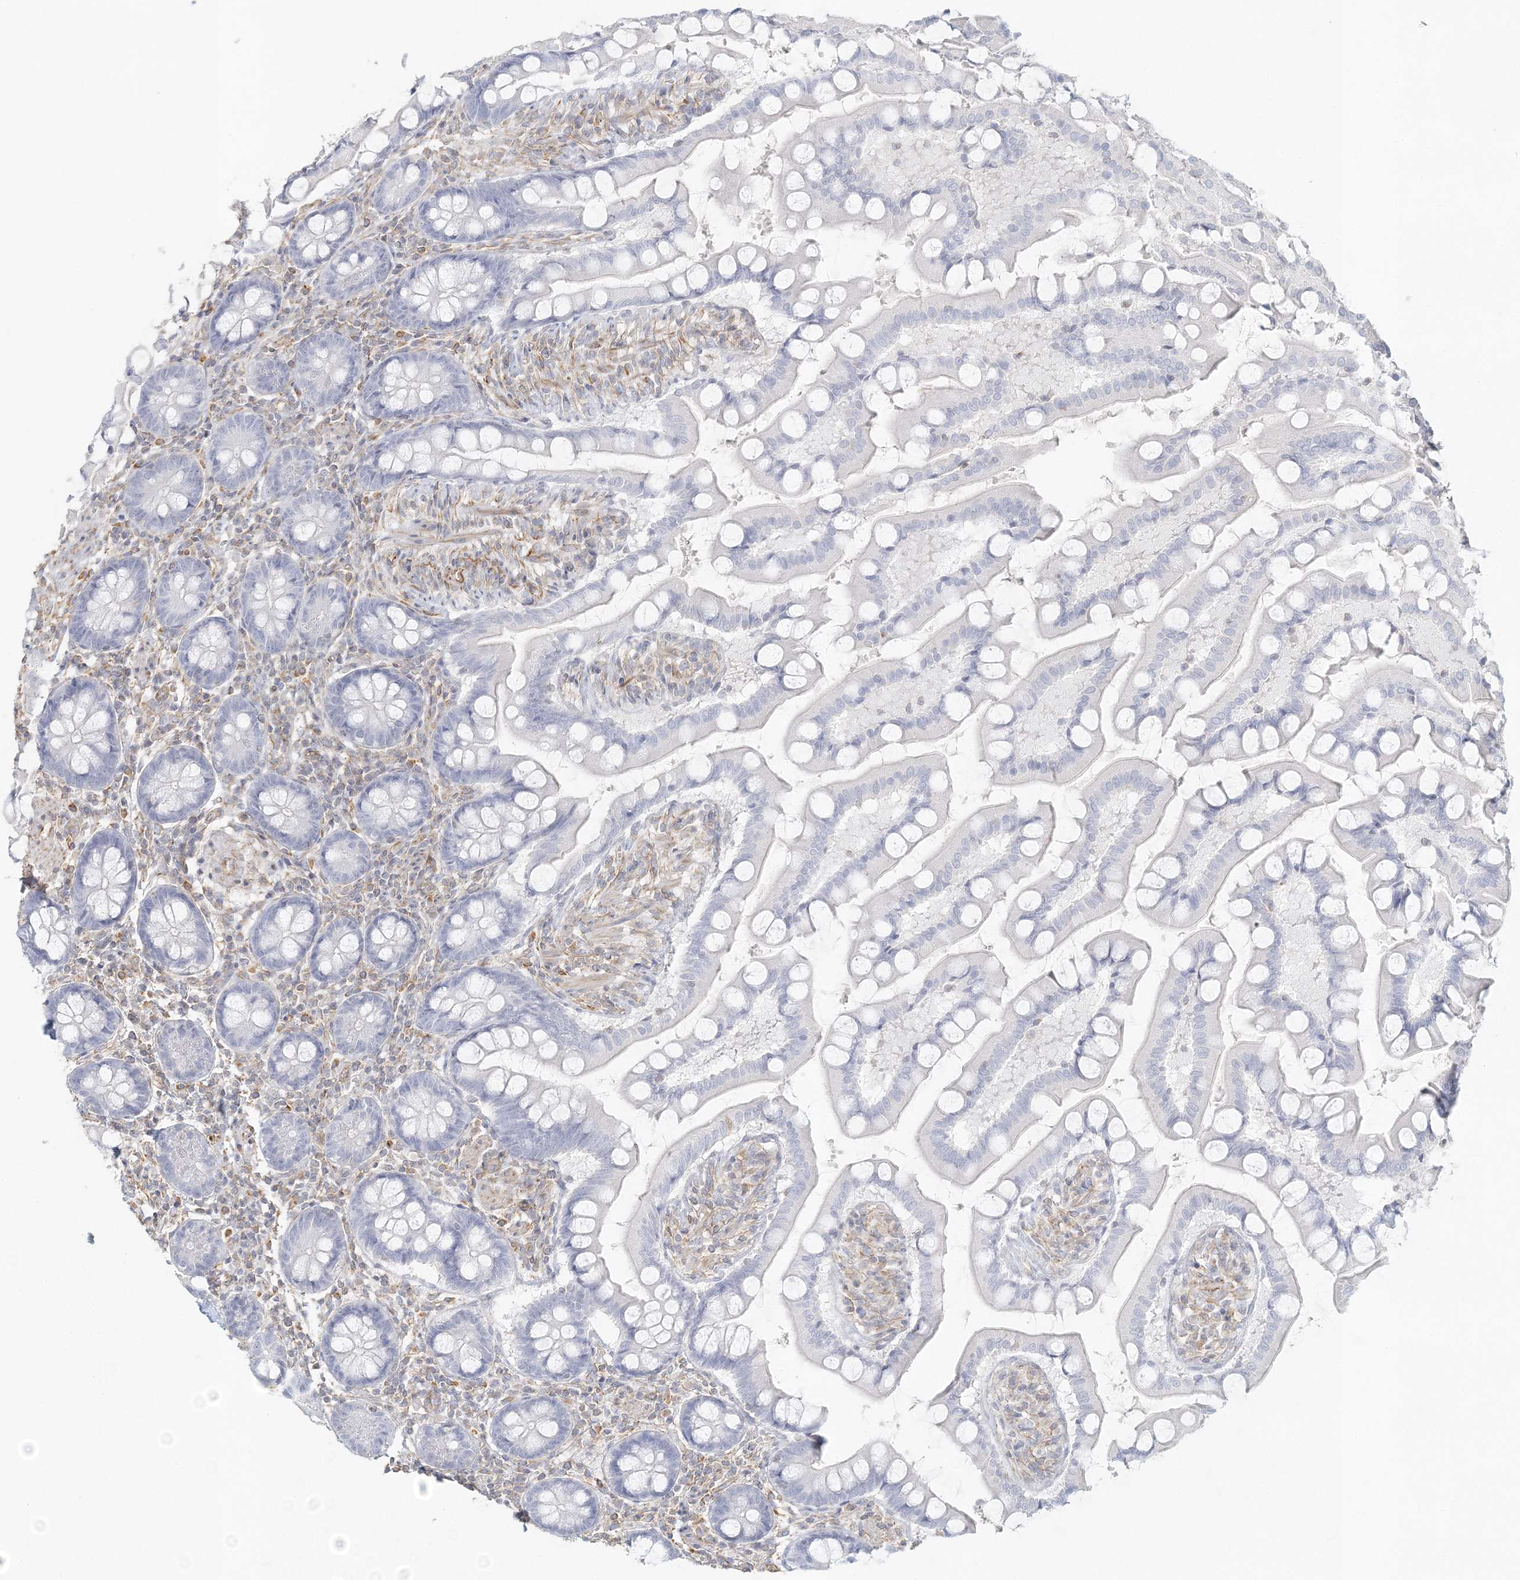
{"staining": {"intensity": "negative", "quantity": "none", "location": "none"}, "tissue": "small intestine", "cell_type": "Glandular cells", "image_type": "normal", "snomed": [{"axis": "morphology", "description": "Normal tissue, NOS"}, {"axis": "topography", "description": "Small intestine"}], "caption": "This is an immunohistochemistry photomicrograph of unremarkable small intestine. There is no expression in glandular cells.", "gene": "DMRTB1", "patient": {"sex": "male", "age": 41}}